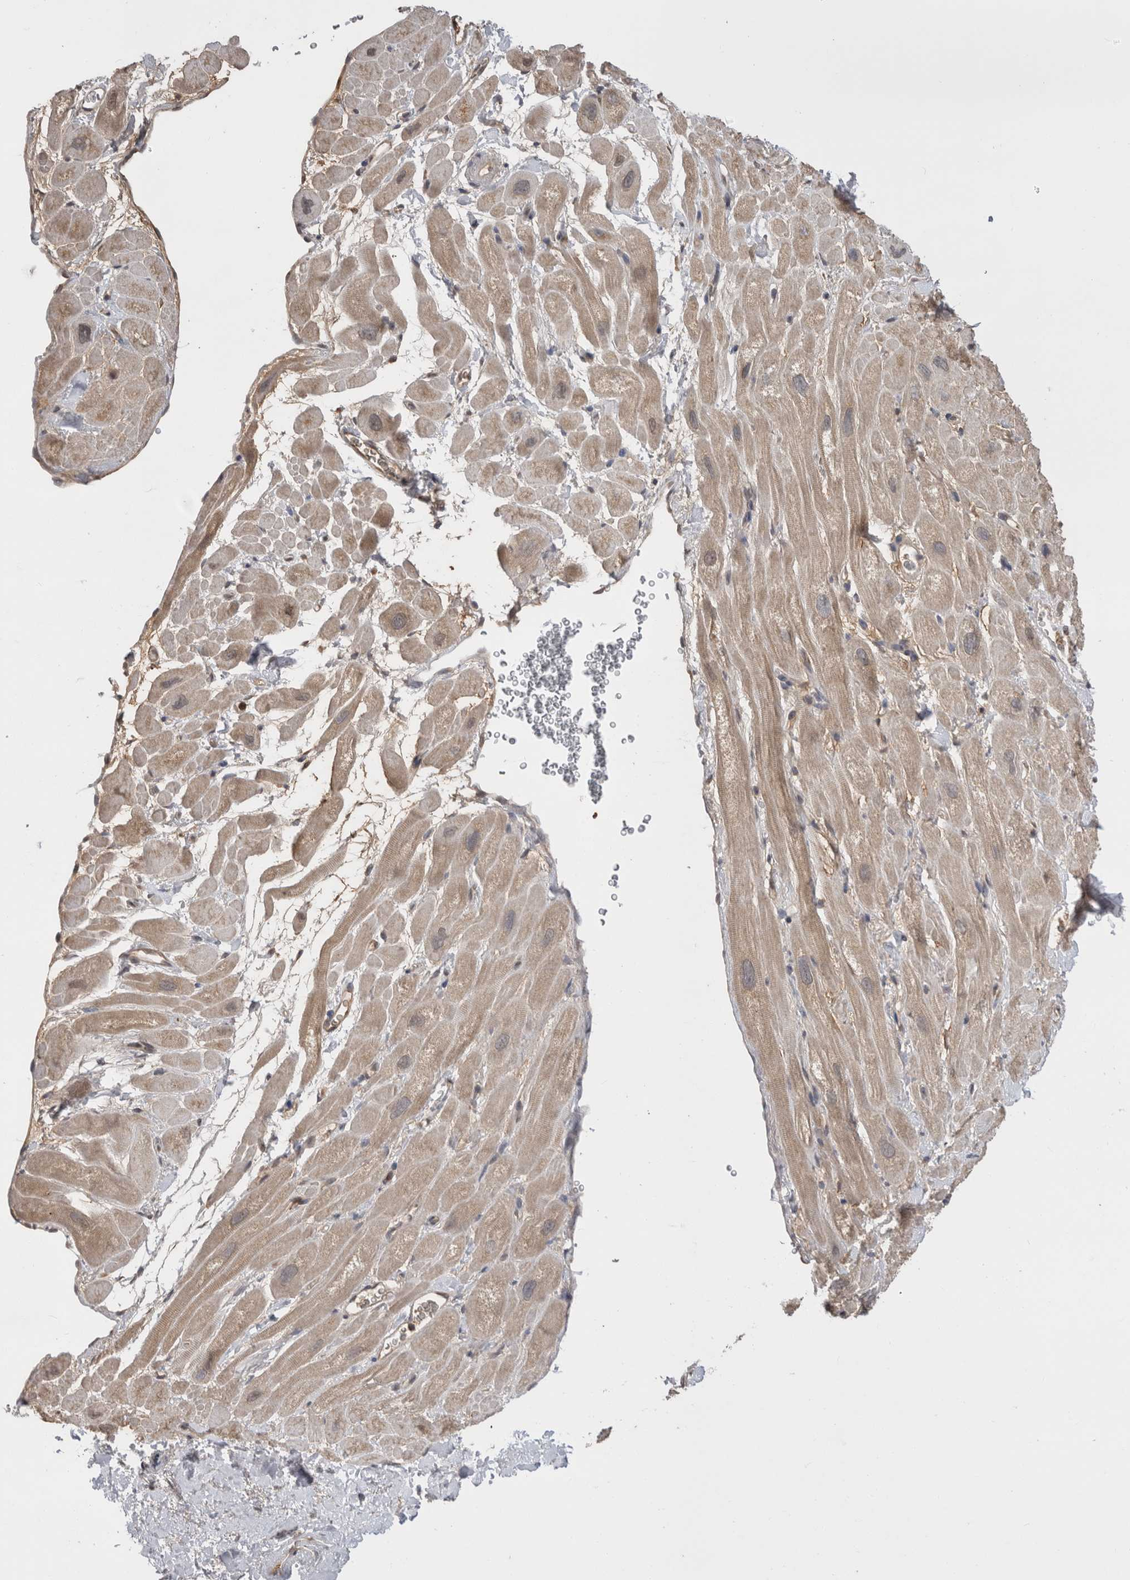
{"staining": {"intensity": "weak", "quantity": ">75%", "location": "cytoplasmic/membranous"}, "tissue": "heart muscle", "cell_type": "Cardiomyocytes", "image_type": "normal", "snomed": [{"axis": "morphology", "description": "Normal tissue, NOS"}, {"axis": "topography", "description": "Heart"}], "caption": "Cardiomyocytes exhibit weak cytoplasmic/membranous expression in approximately >75% of cells in unremarkable heart muscle.", "gene": "PREP", "patient": {"sex": "male", "age": 49}}